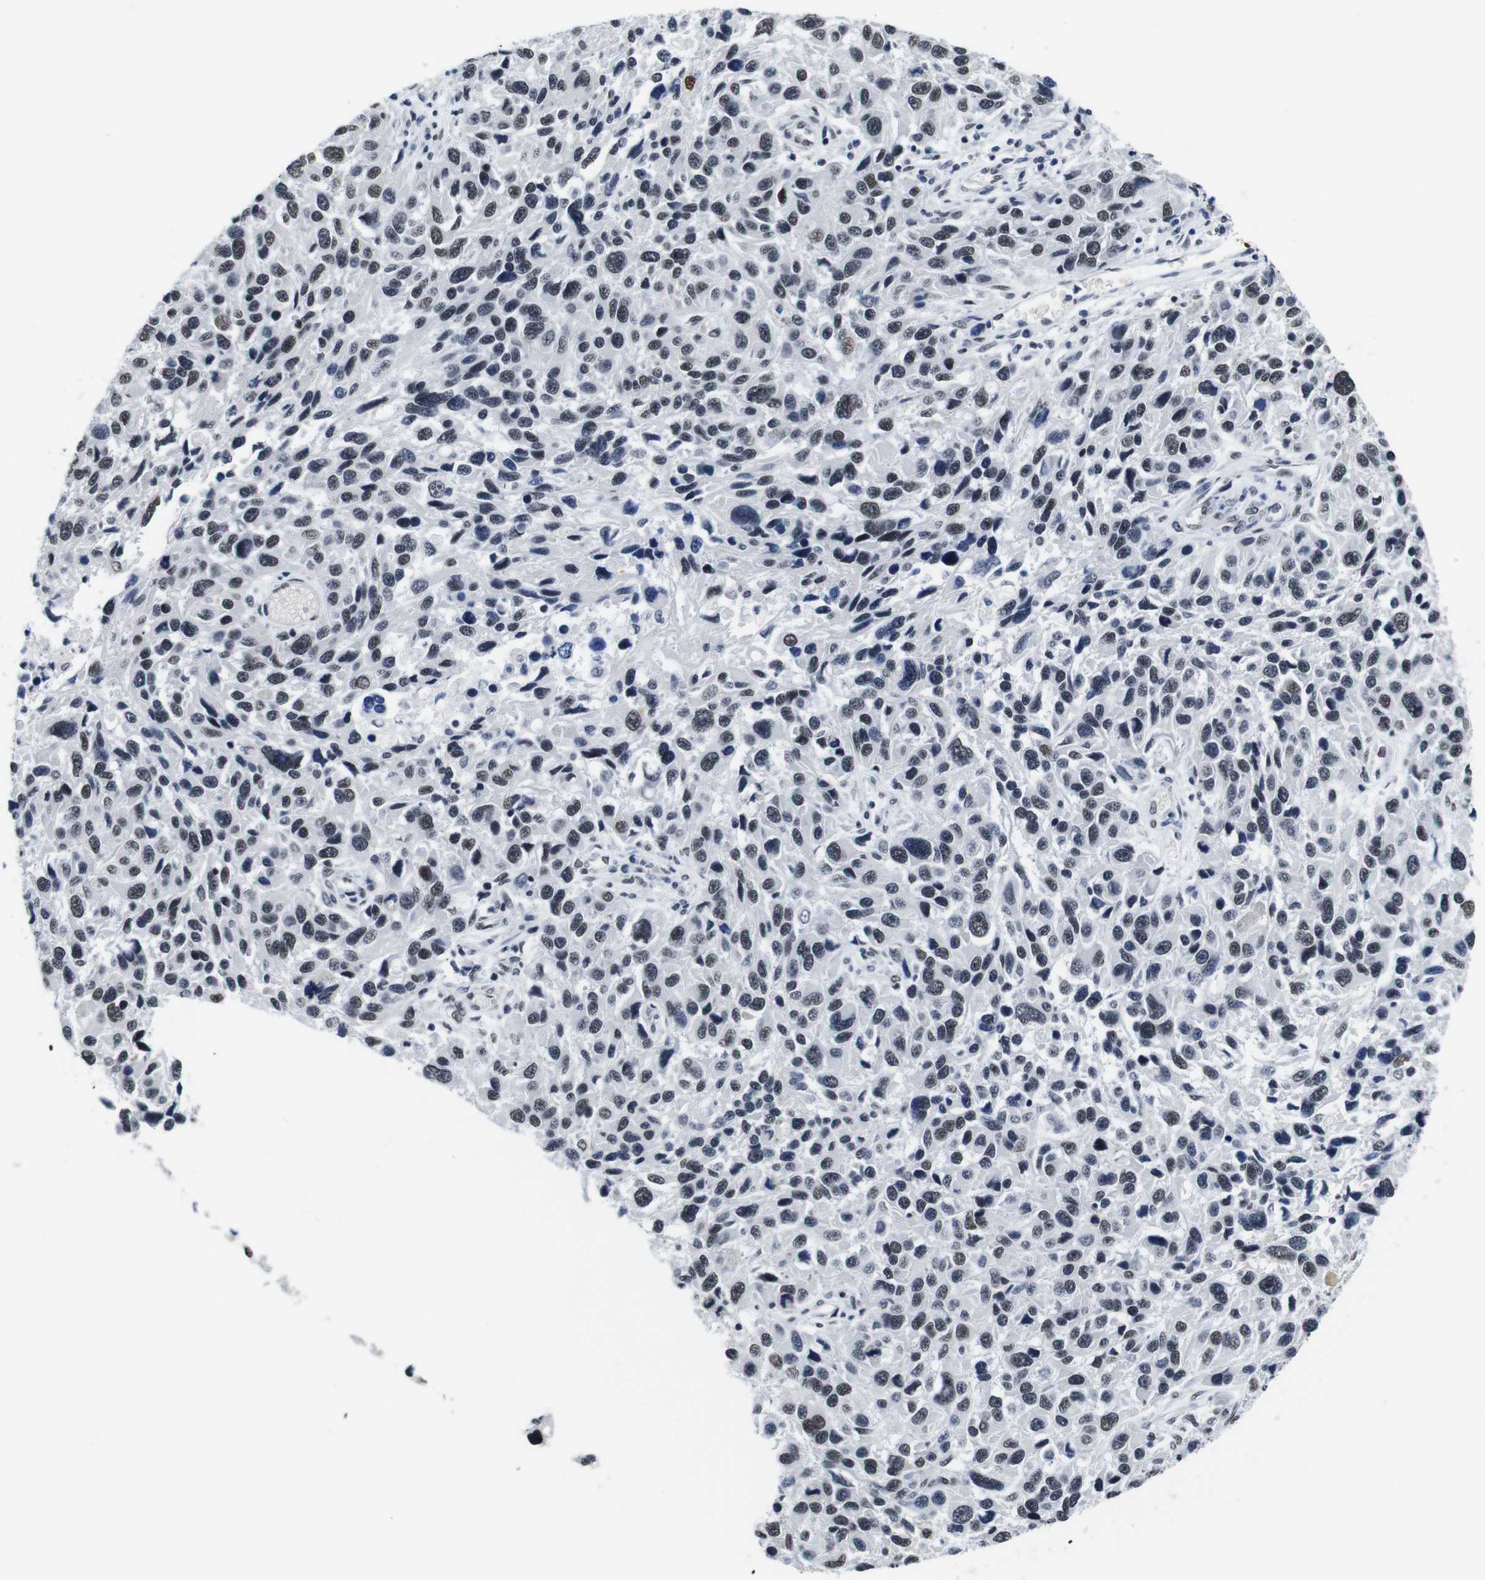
{"staining": {"intensity": "moderate", "quantity": "25%-75%", "location": "nuclear"}, "tissue": "melanoma", "cell_type": "Tumor cells", "image_type": "cancer", "snomed": [{"axis": "morphology", "description": "Malignant melanoma, NOS"}, {"axis": "topography", "description": "Skin"}], "caption": "An image of human malignant melanoma stained for a protein shows moderate nuclear brown staining in tumor cells. The protein of interest is stained brown, and the nuclei are stained in blue (DAB (3,3'-diaminobenzidine) IHC with brightfield microscopy, high magnification).", "gene": "ILDR2", "patient": {"sex": "male", "age": 53}}